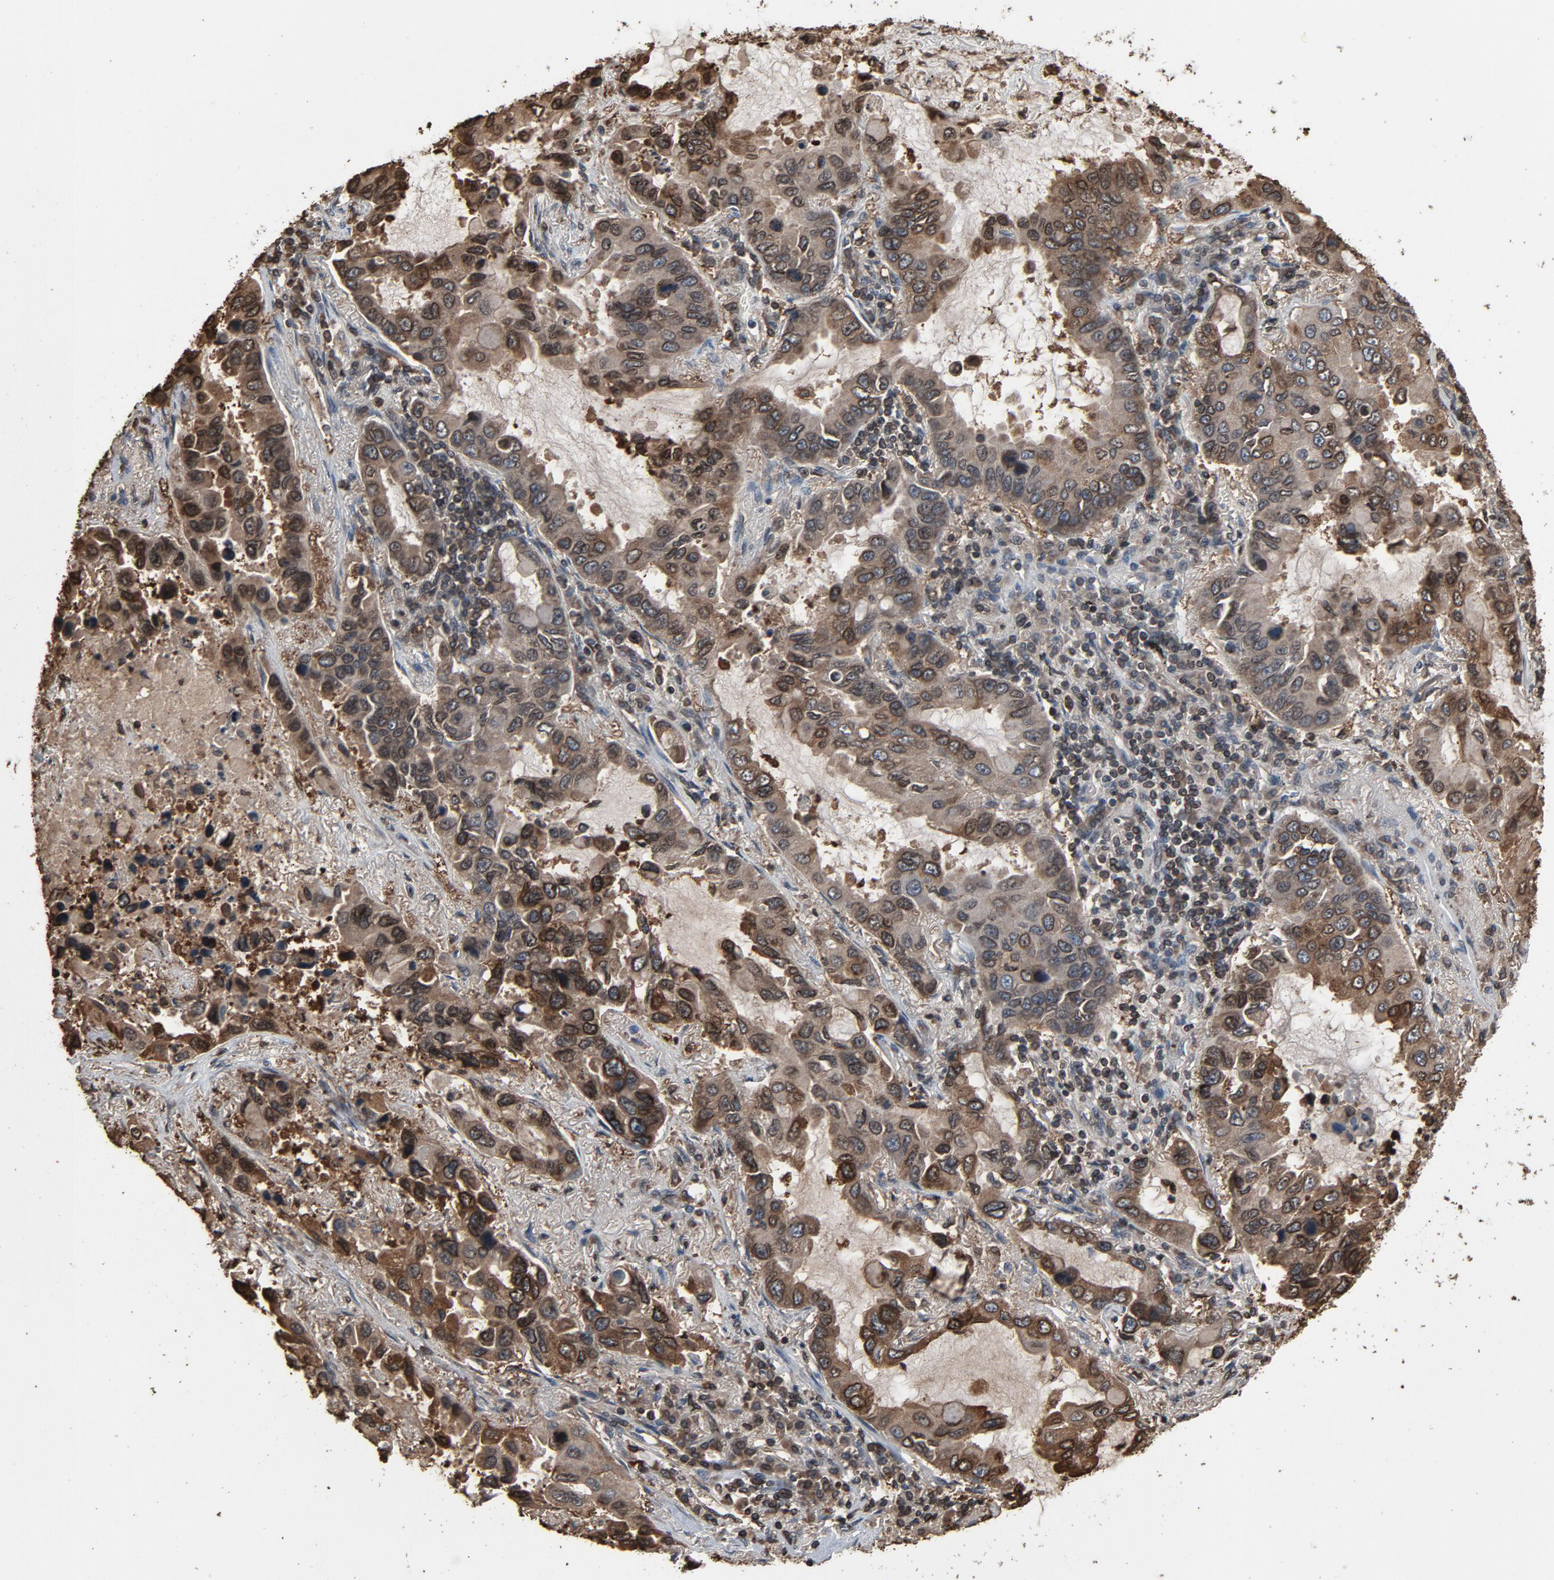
{"staining": {"intensity": "moderate", "quantity": ">75%", "location": "cytoplasmic/membranous,nuclear"}, "tissue": "lung cancer", "cell_type": "Tumor cells", "image_type": "cancer", "snomed": [{"axis": "morphology", "description": "Adenocarcinoma, NOS"}, {"axis": "topography", "description": "Lung"}], "caption": "IHC (DAB) staining of human adenocarcinoma (lung) displays moderate cytoplasmic/membranous and nuclear protein positivity in about >75% of tumor cells.", "gene": "UBE2D1", "patient": {"sex": "male", "age": 64}}